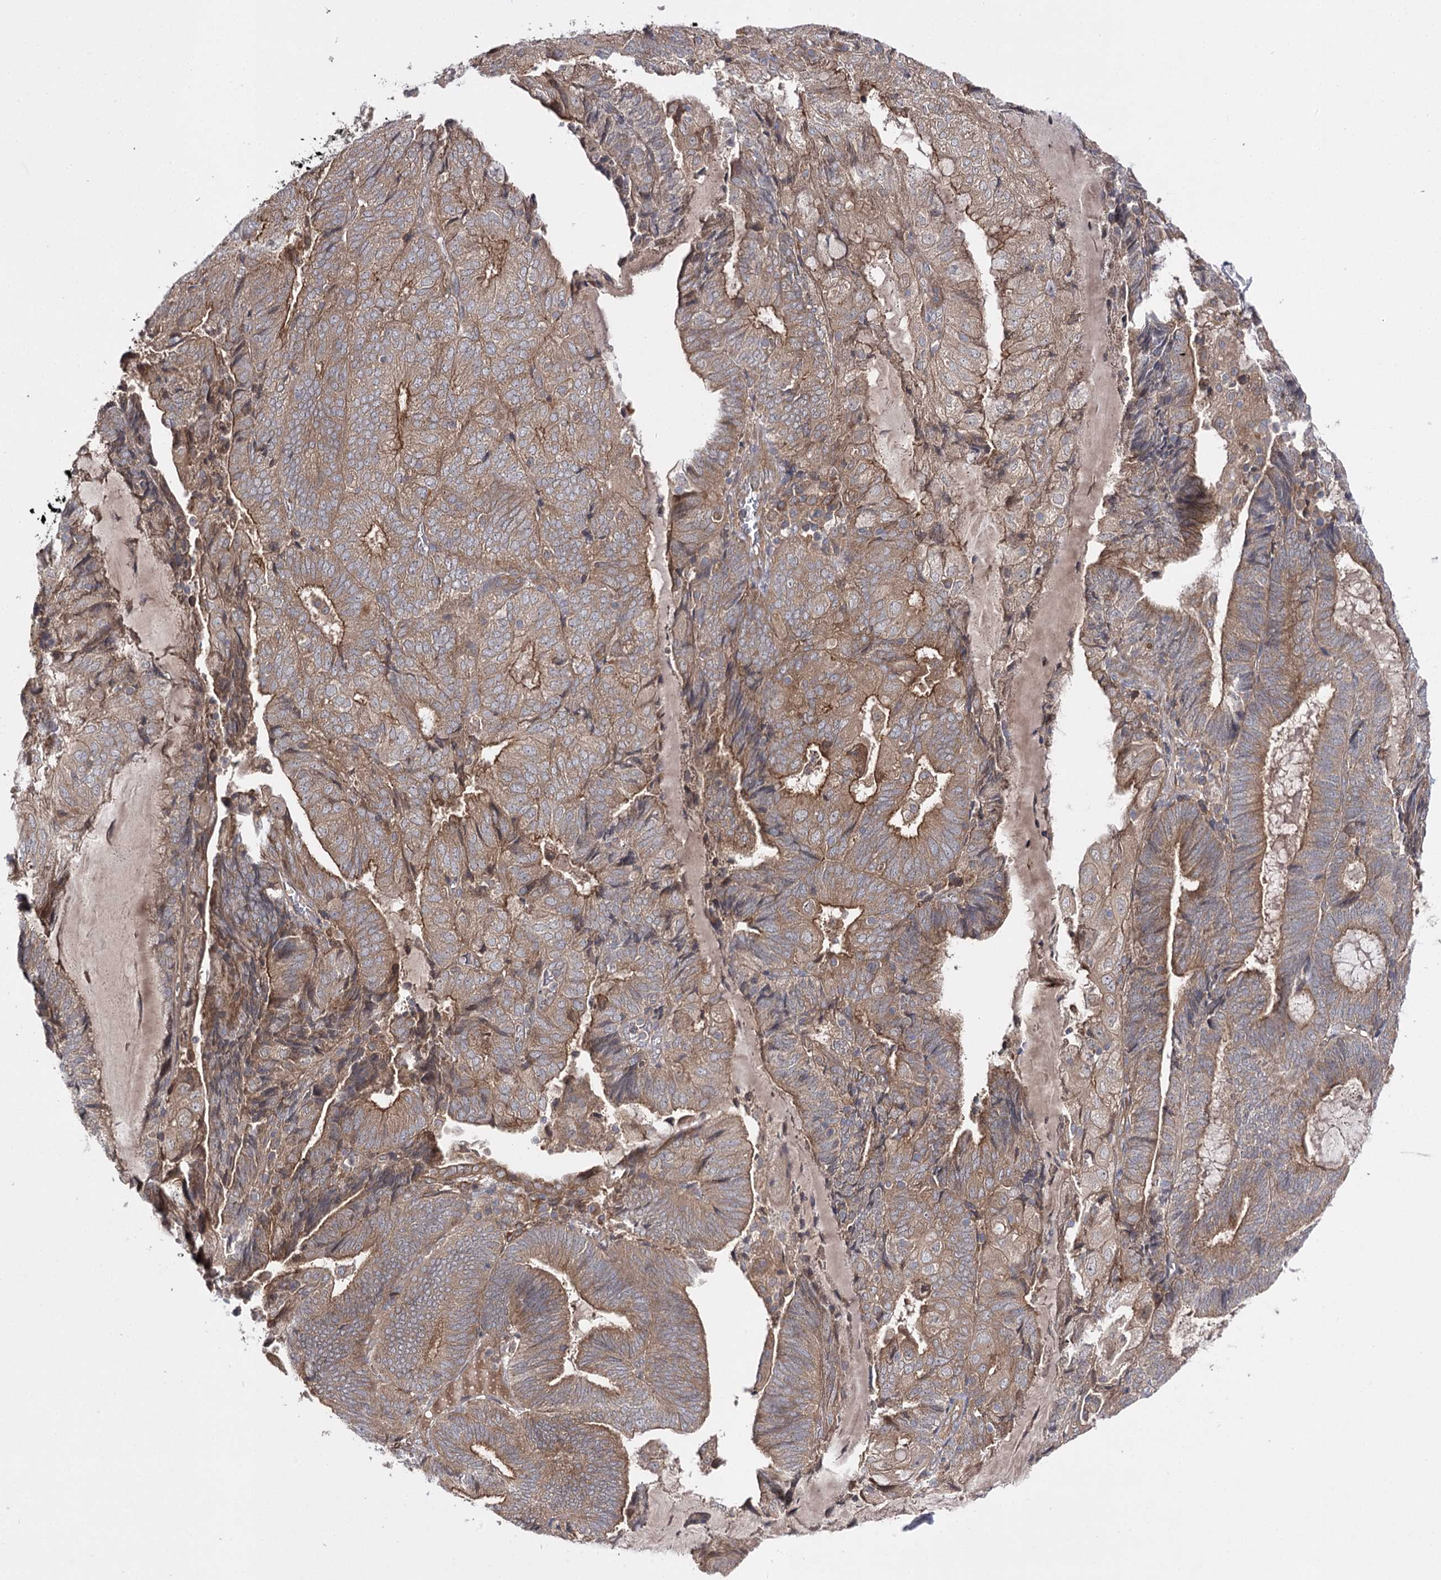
{"staining": {"intensity": "moderate", "quantity": ">75%", "location": "cytoplasmic/membranous"}, "tissue": "endometrial cancer", "cell_type": "Tumor cells", "image_type": "cancer", "snomed": [{"axis": "morphology", "description": "Adenocarcinoma, NOS"}, {"axis": "topography", "description": "Endometrium"}], "caption": "Immunohistochemistry (IHC) micrograph of neoplastic tissue: human endometrial cancer stained using IHC exhibits medium levels of moderate protein expression localized specifically in the cytoplasmic/membranous of tumor cells, appearing as a cytoplasmic/membranous brown color.", "gene": "BCR", "patient": {"sex": "female", "age": 81}}